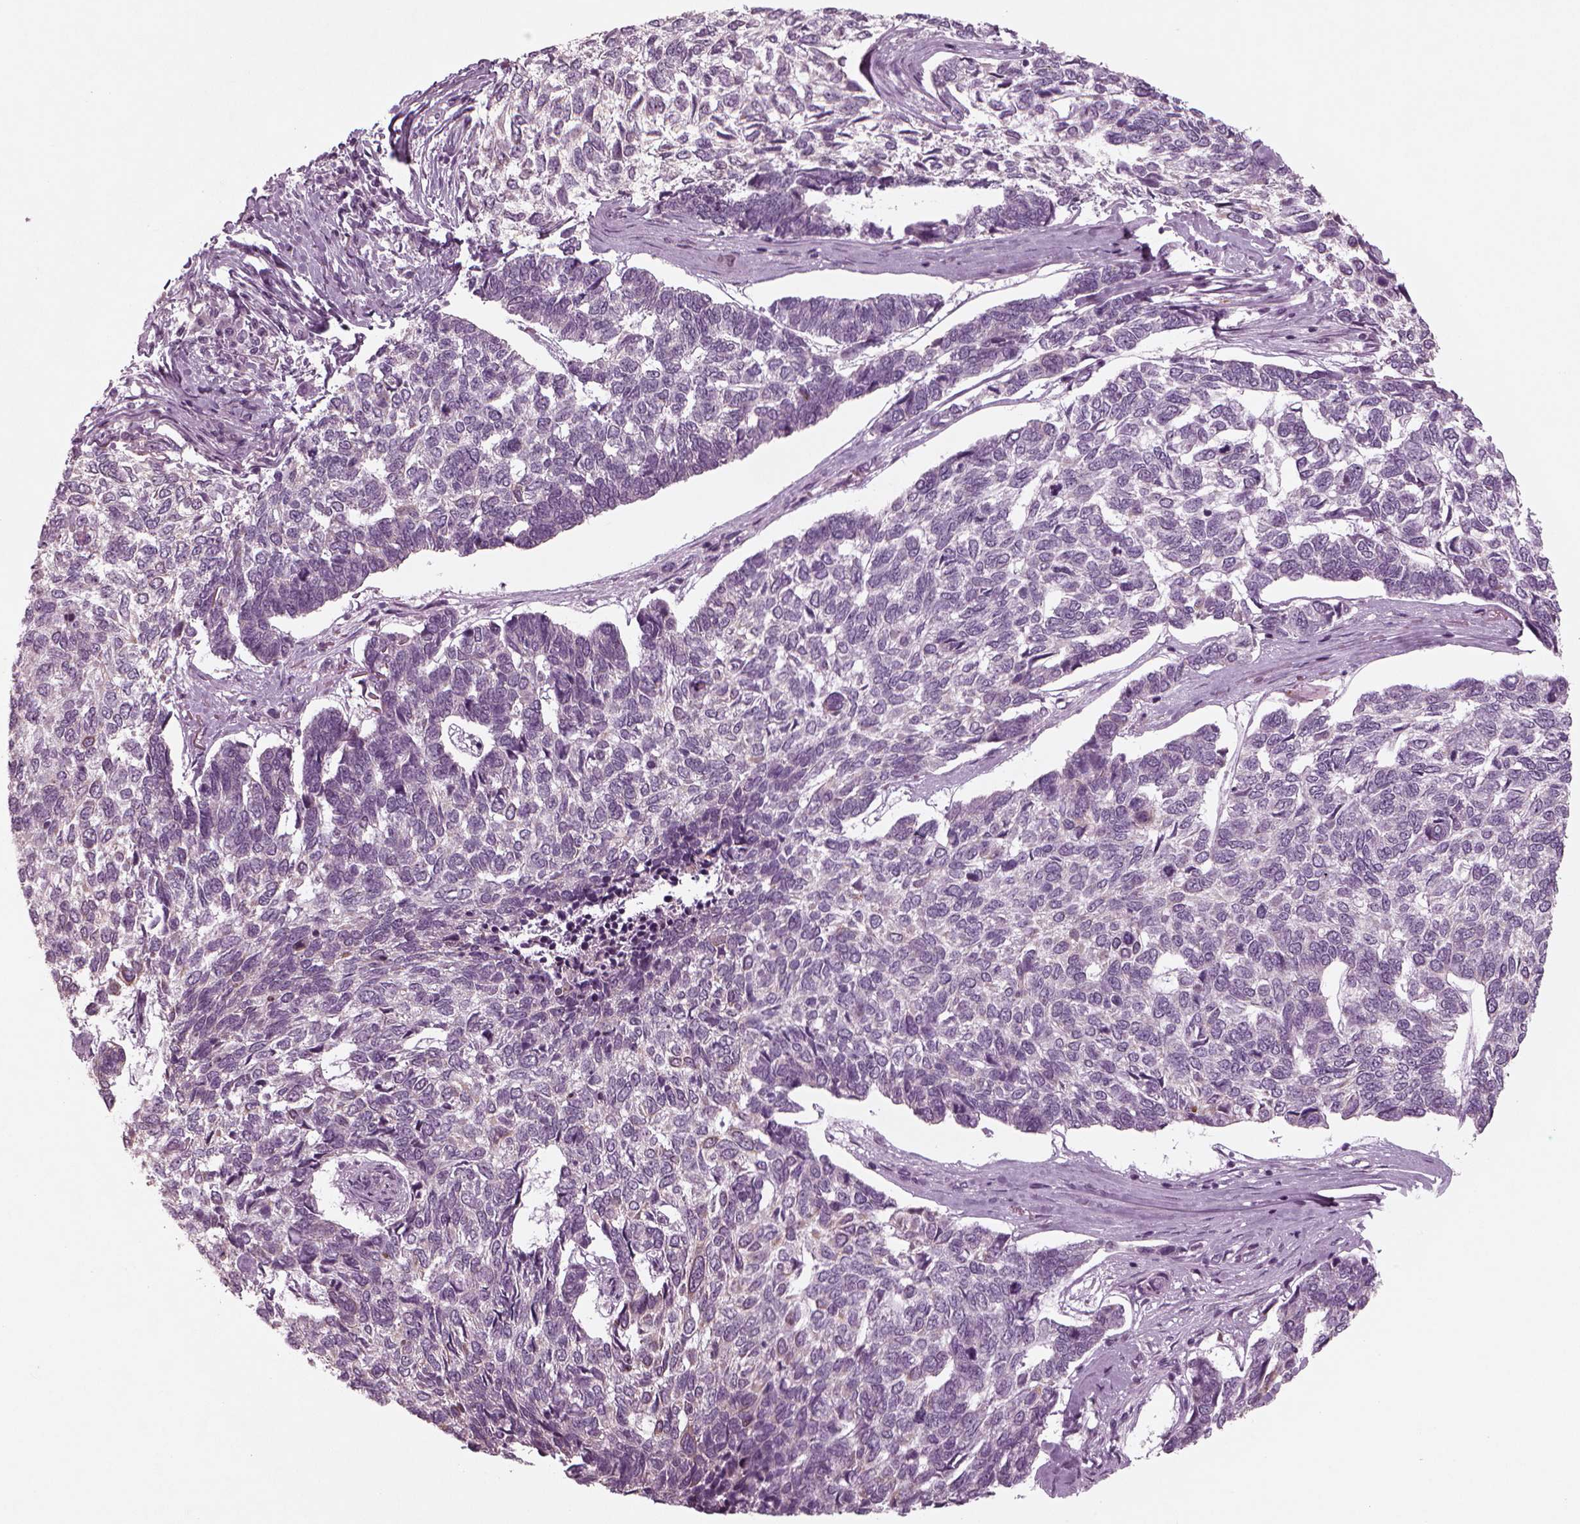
{"staining": {"intensity": "negative", "quantity": "none", "location": "none"}, "tissue": "skin cancer", "cell_type": "Tumor cells", "image_type": "cancer", "snomed": [{"axis": "morphology", "description": "Basal cell carcinoma"}, {"axis": "topography", "description": "Skin"}], "caption": "Micrograph shows no significant protein expression in tumor cells of basal cell carcinoma (skin).", "gene": "MGAT4D", "patient": {"sex": "female", "age": 65}}